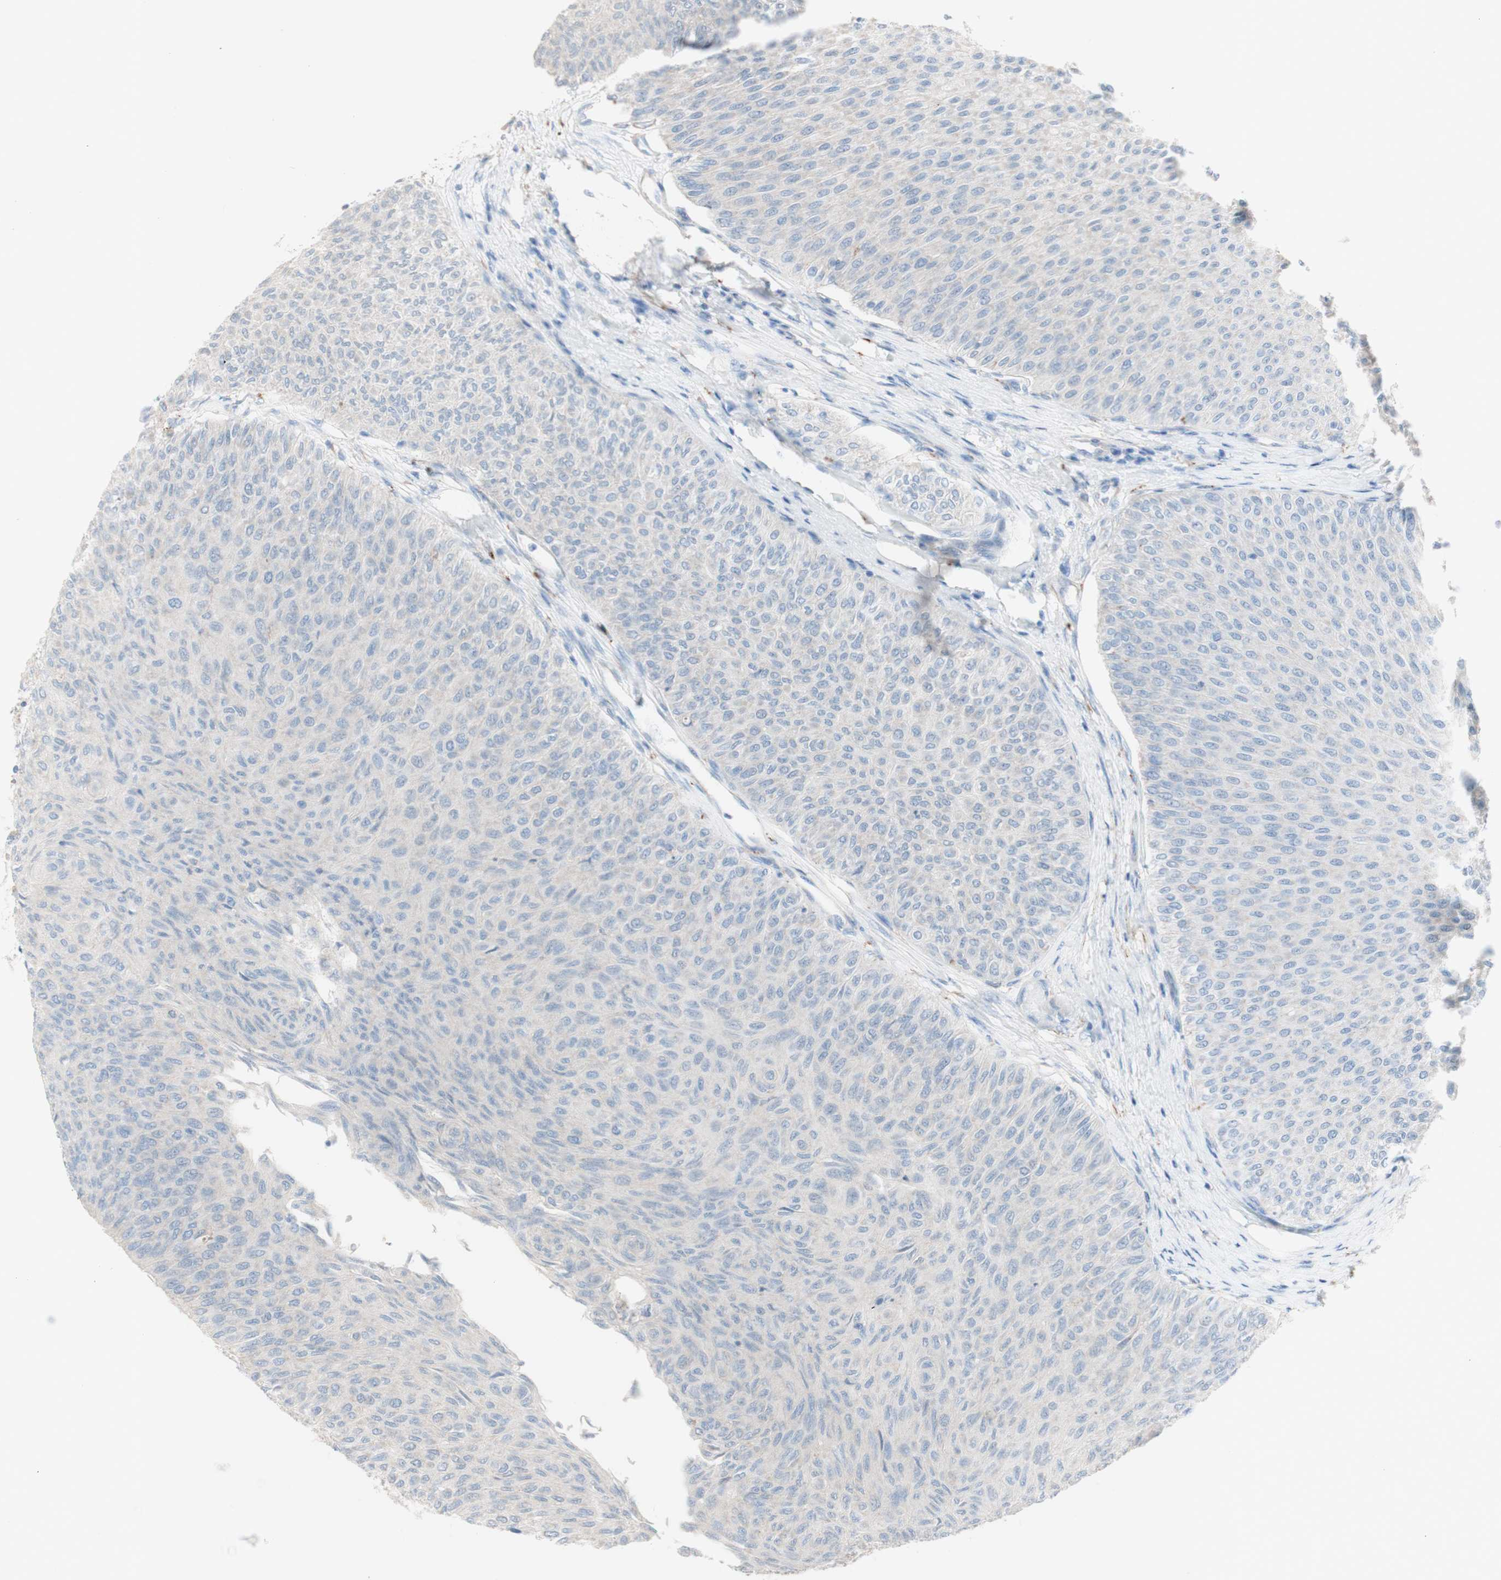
{"staining": {"intensity": "negative", "quantity": "none", "location": "none"}, "tissue": "urothelial cancer", "cell_type": "Tumor cells", "image_type": "cancer", "snomed": [{"axis": "morphology", "description": "Urothelial carcinoma, Low grade"}, {"axis": "topography", "description": "Urinary bladder"}], "caption": "Immunohistochemistry photomicrograph of neoplastic tissue: urothelial cancer stained with DAB (3,3'-diaminobenzidine) shows no significant protein positivity in tumor cells.", "gene": "ART3", "patient": {"sex": "male", "age": 78}}